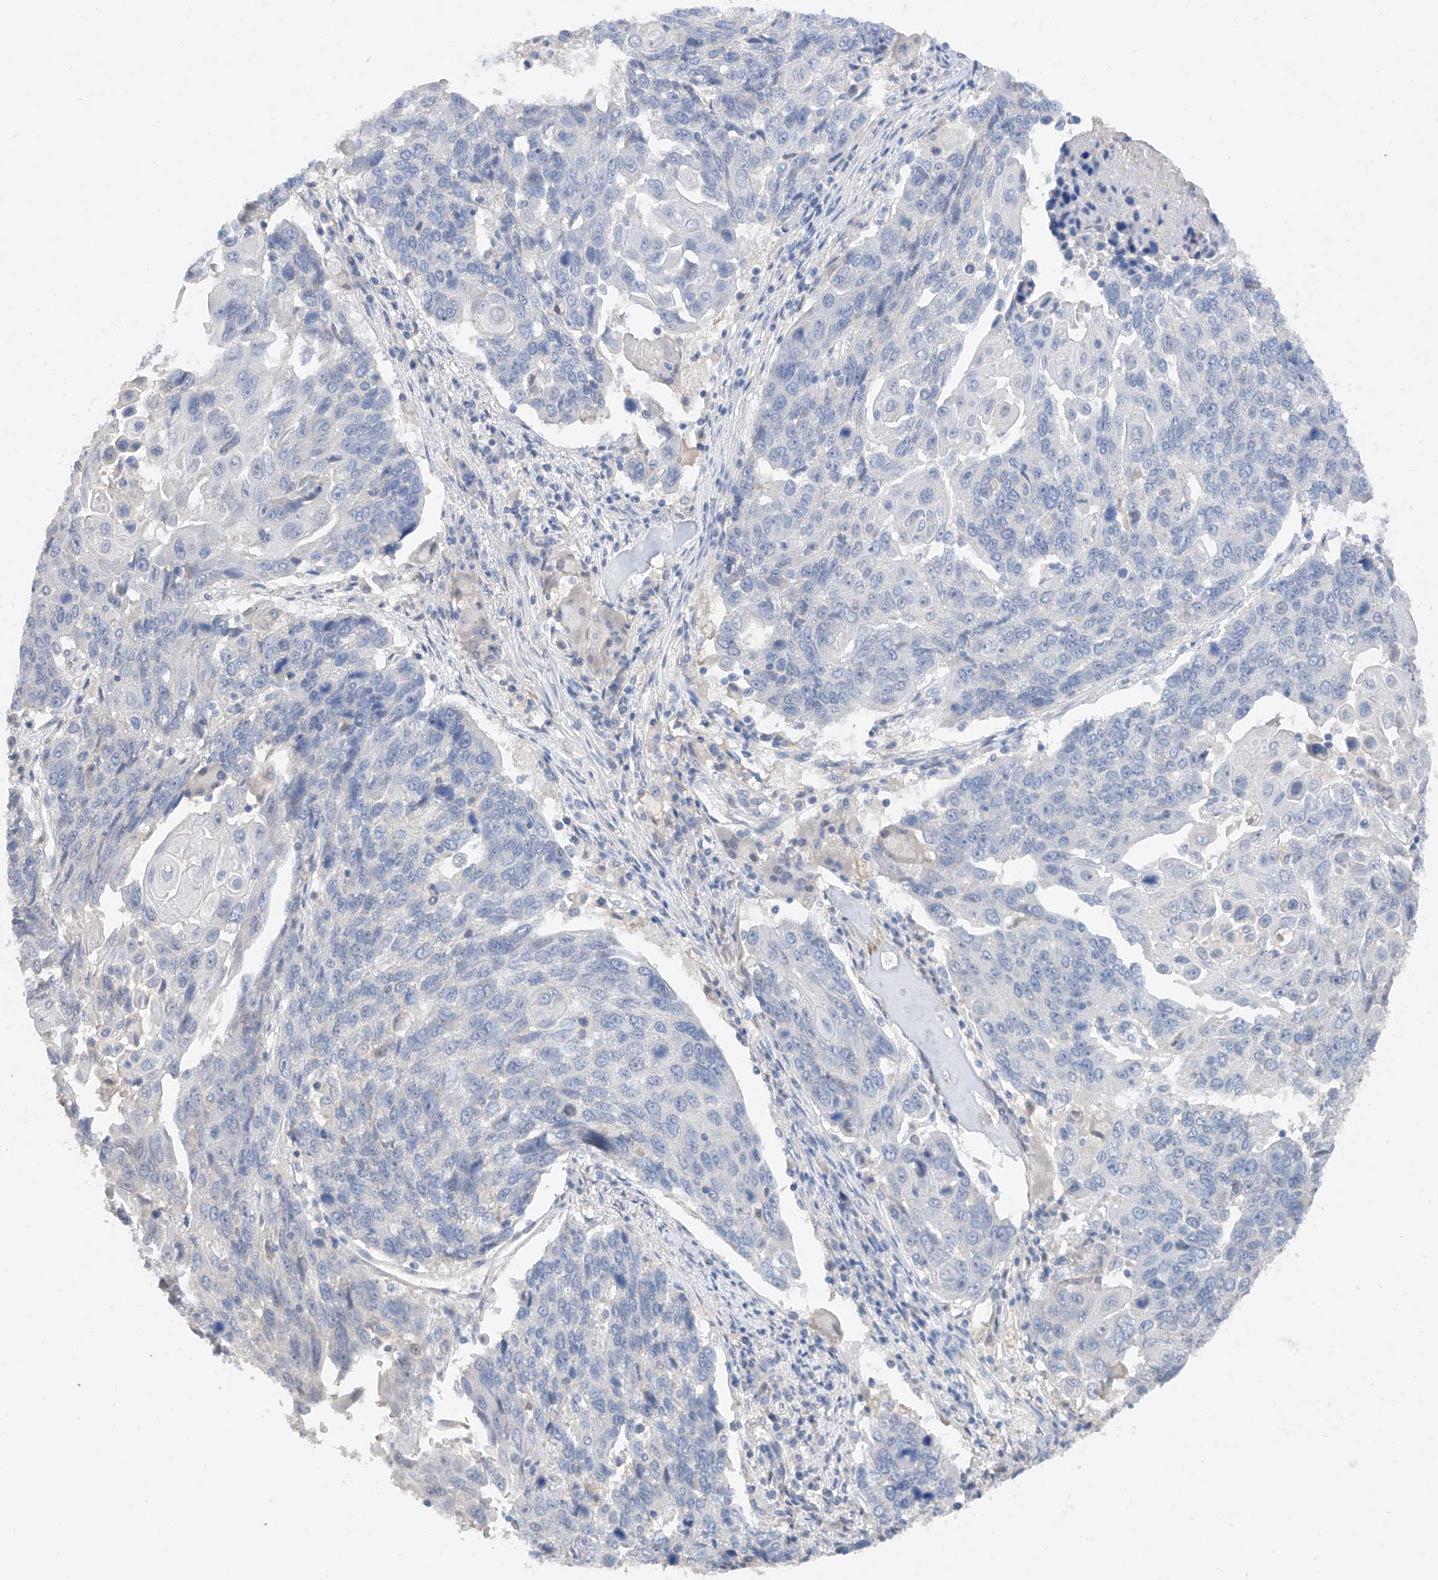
{"staining": {"intensity": "negative", "quantity": "none", "location": "none"}, "tissue": "lung cancer", "cell_type": "Tumor cells", "image_type": "cancer", "snomed": [{"axis": "morphology", "description": "Squamous cell carcinoma, NOS"}, {"axis": "topography", "description": "Lung"}], "caption": "Tumor cells are negative for protein expression in human lung cancer (squamous cell carcinoma). (Stains: DAB (3,3'-diaminobenzidine) immunohistochemistry with hematoxylin counter stain, Microscopy: brightfield microscopy at high magnification).", "gene": "FUCA2", "patient": {"sex": "male", "age": 66}}